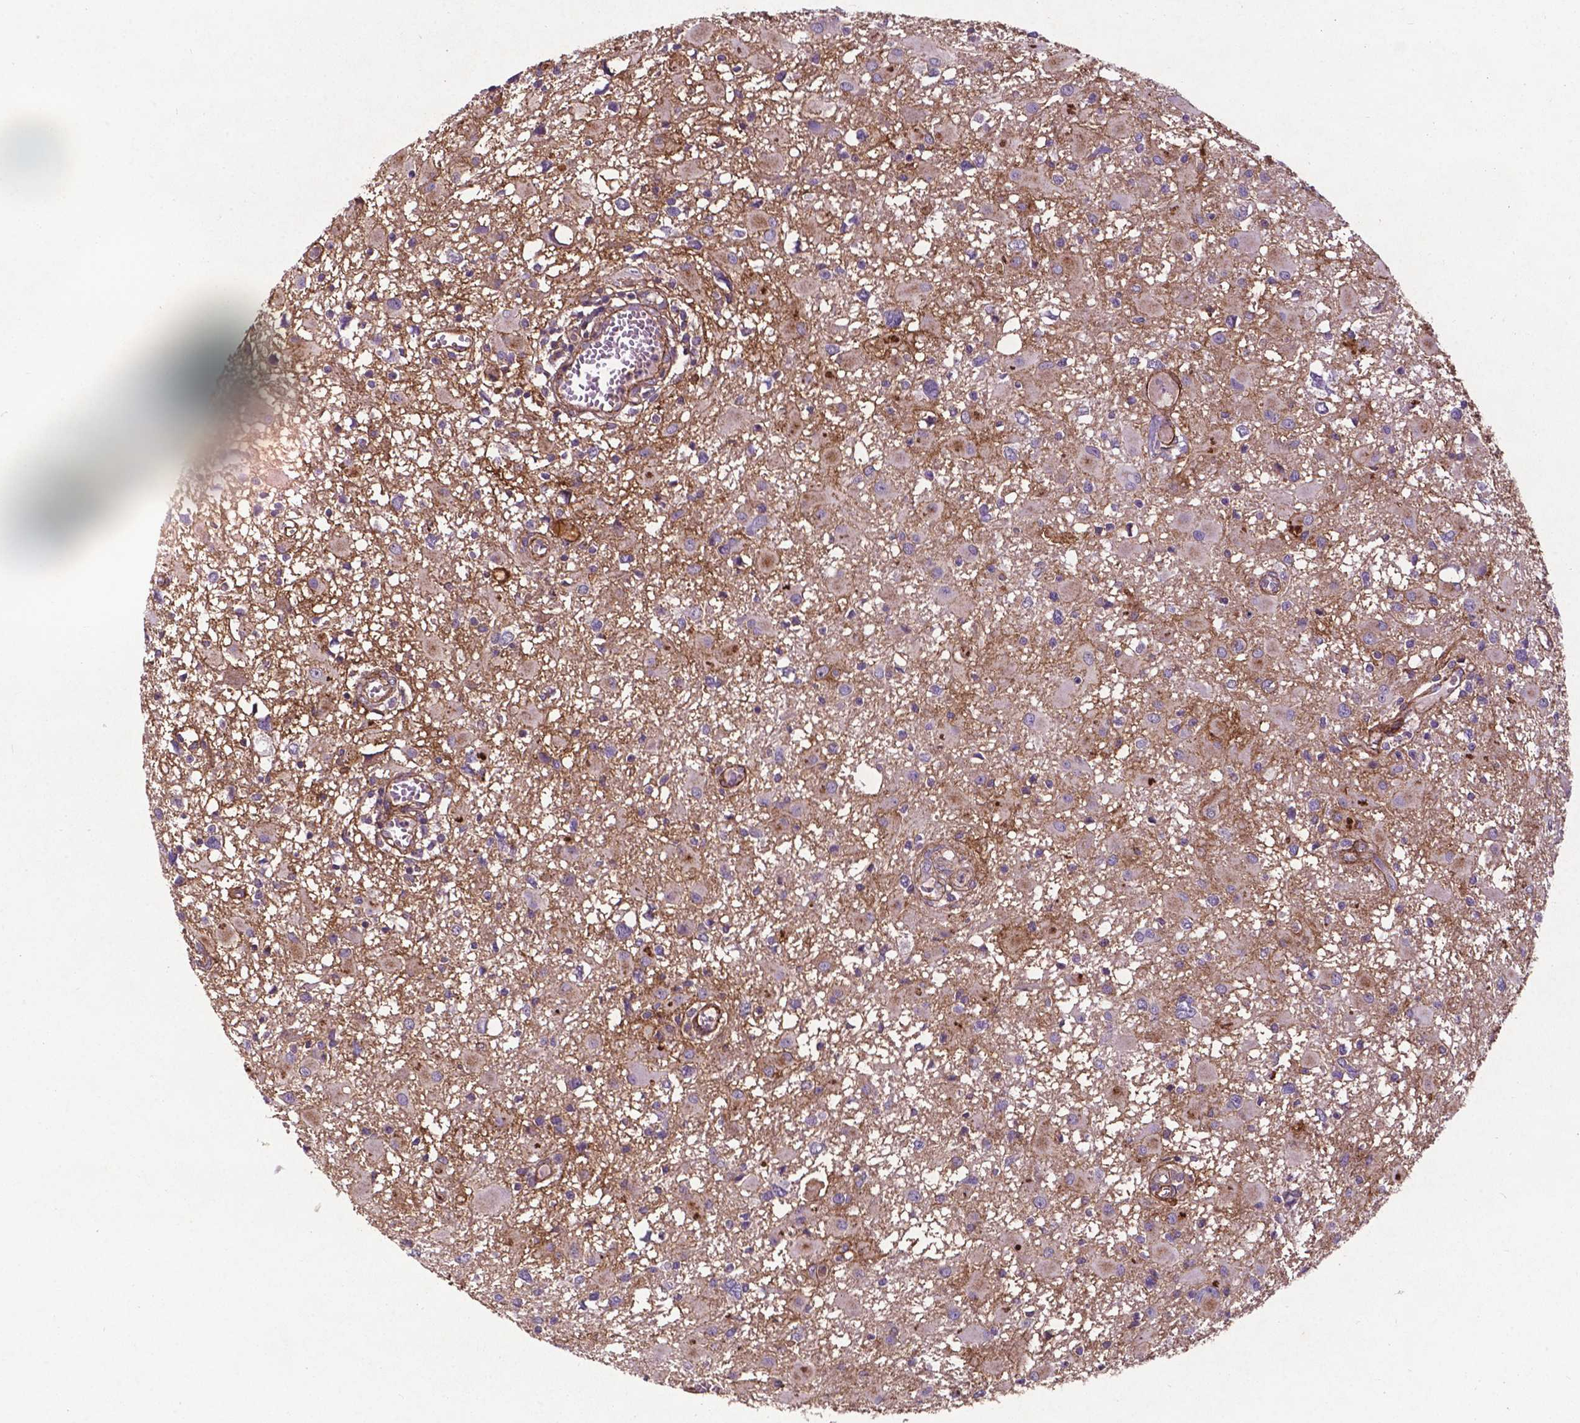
{"staining": {"intensity": "weak", "quantity": "<25%", "location": "cytoplasmic/membranous"}, "tissue": "glioma", "cell_type": "Tumor cells", "image_type": "cancer", "snomed": [{"axis": "morphology", "description": "Glioma, malignant, High grade"}, {"axis": "topography", "description": "Brain"}], "caption": "The histopathology image displays no staining of tumor cells in malignant glioma (high-grade). Brightfield microscopy of immunohistochemistry (IHC) stained with DAB (3,3'-diaminobenzidine) (brown) and hematoxylin (blue), captured at high magnification.", "gene": "RRAS", "patient": {"sex": "male", "age": 54}}